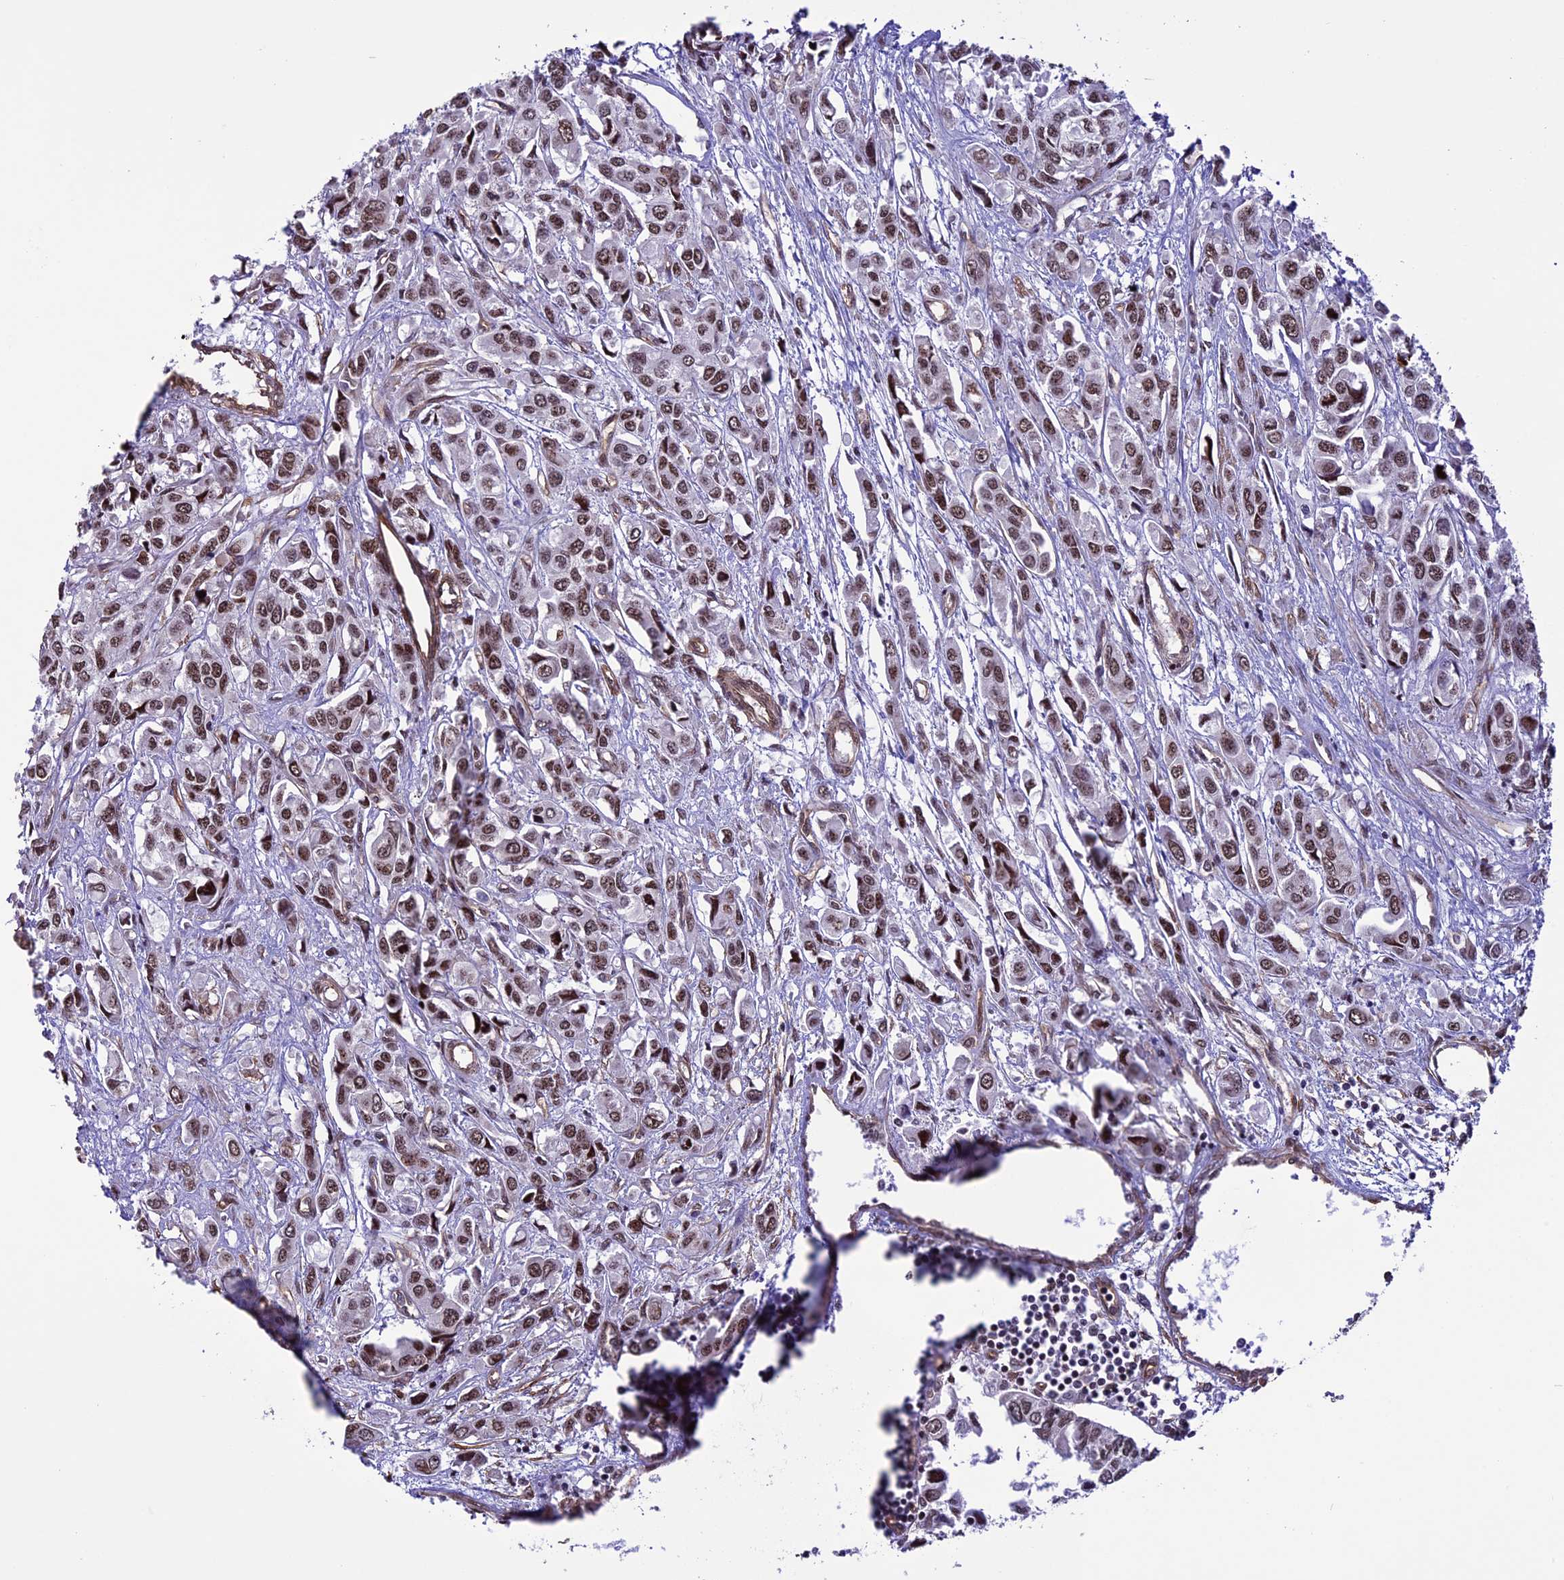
{"staining": {"intensity": "moderate", "quantity": ">75%", "location": "nuclear"}, "tissue": "urothelial cancer", "cell_type": "Tumor cells", "image_type": "cancer", "snomed": [{"axis": "morphology", "description": "Urothelial carcinoma, High grade"}, {"axis": "topography", "description": "Urinary bladder"}], "caption": "Immunohistochemistry staining of urothelial cancer, which reveals medium levels of moderate nuclear expression in about >75% of tumor cells indicating moderate nuclear protein staining. The staining was performed using DAB (brown) for protein detection and nuclei were counterstained in hematoxylin (blue).", "gene": "MPHOSPH8", "patient": {"sex": "male", "age": 67}}